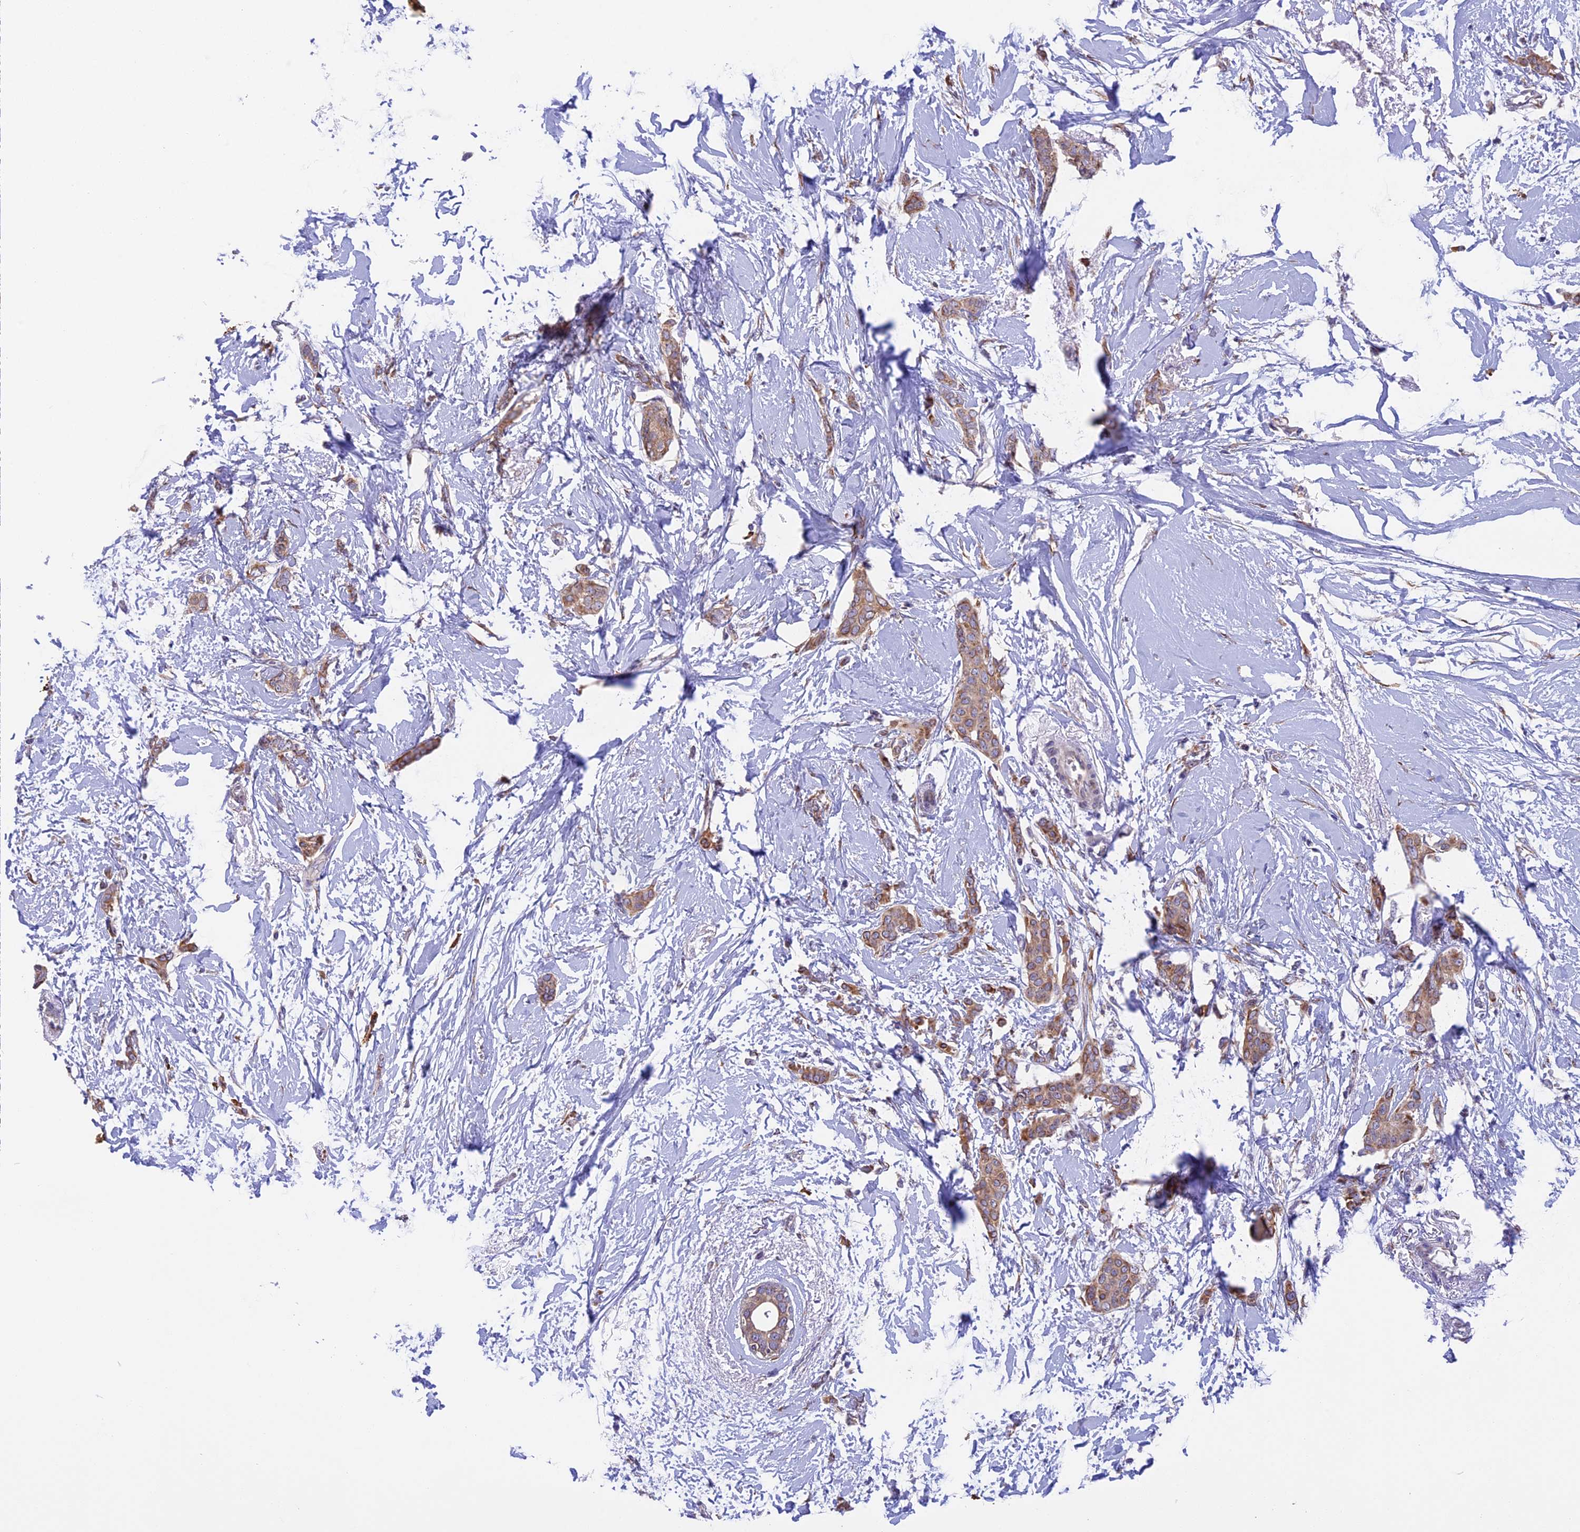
{"staining": {"intensity": "moderate", "quantity": ">75%", "location": "cytoplasmic/membranous"}, "tissue": "breast cancer", "cell_type": "Tumor cells", "image_type": "cancer", "snomed": [{"axis": "morphology", "description": "Duct carcinoma"}, {"axis": "topography", "description": "Breast"}], "caption": "Breast invasive ductal carcinoma stained for a protein reveals moderate cytoplasmic/membranous positivity in tumor cells. The staining is performed using DAB brown chromogen to label protein expression. The nuclei are counter-stained blue using hematoxylin.", "gene": "DMRTA2", "patient": {"sex": "female", "age": 72}}